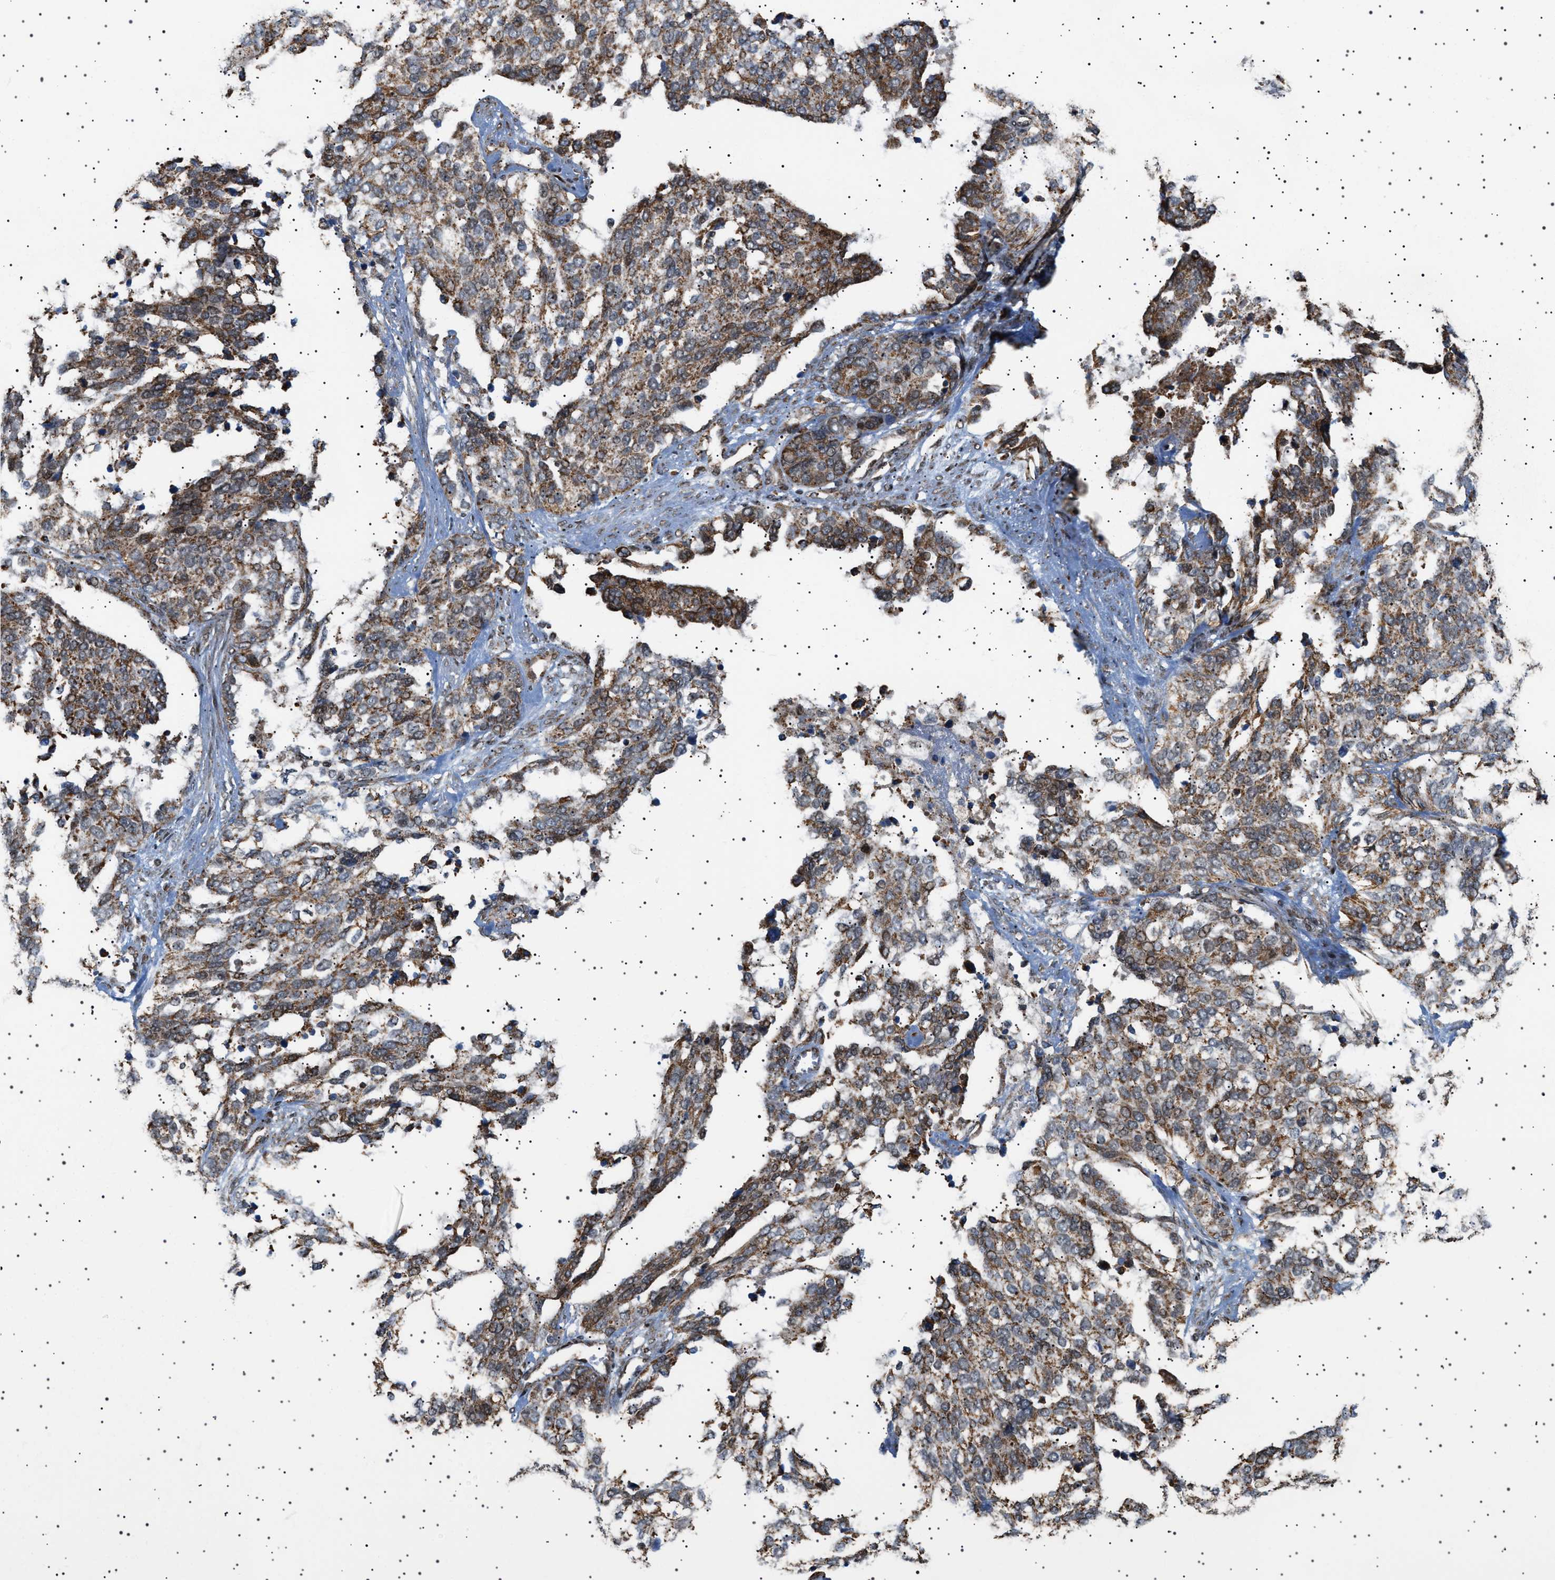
{"staining": {"intensity": "moderate", "quantity": ">75%", "location": "cytoplasmic/membranous"}, "tissue": "ovarian cancer", "cell_type": "Tumor cells", "image_type": "cancer", "snomed": [{"axis": "morphology", "description": "Cystadenocarcinoma, serous, NOS"}, {"axis": "topography", "description": "Ovary"}], "caption": "Immunohistochemical staining of human ovarian cancer displays moderate cytoplasmic/membranous protein positivity in about >75% of tumor cells.", "gene": "MELK", "patient": {"sex": "female", "age": 44}}